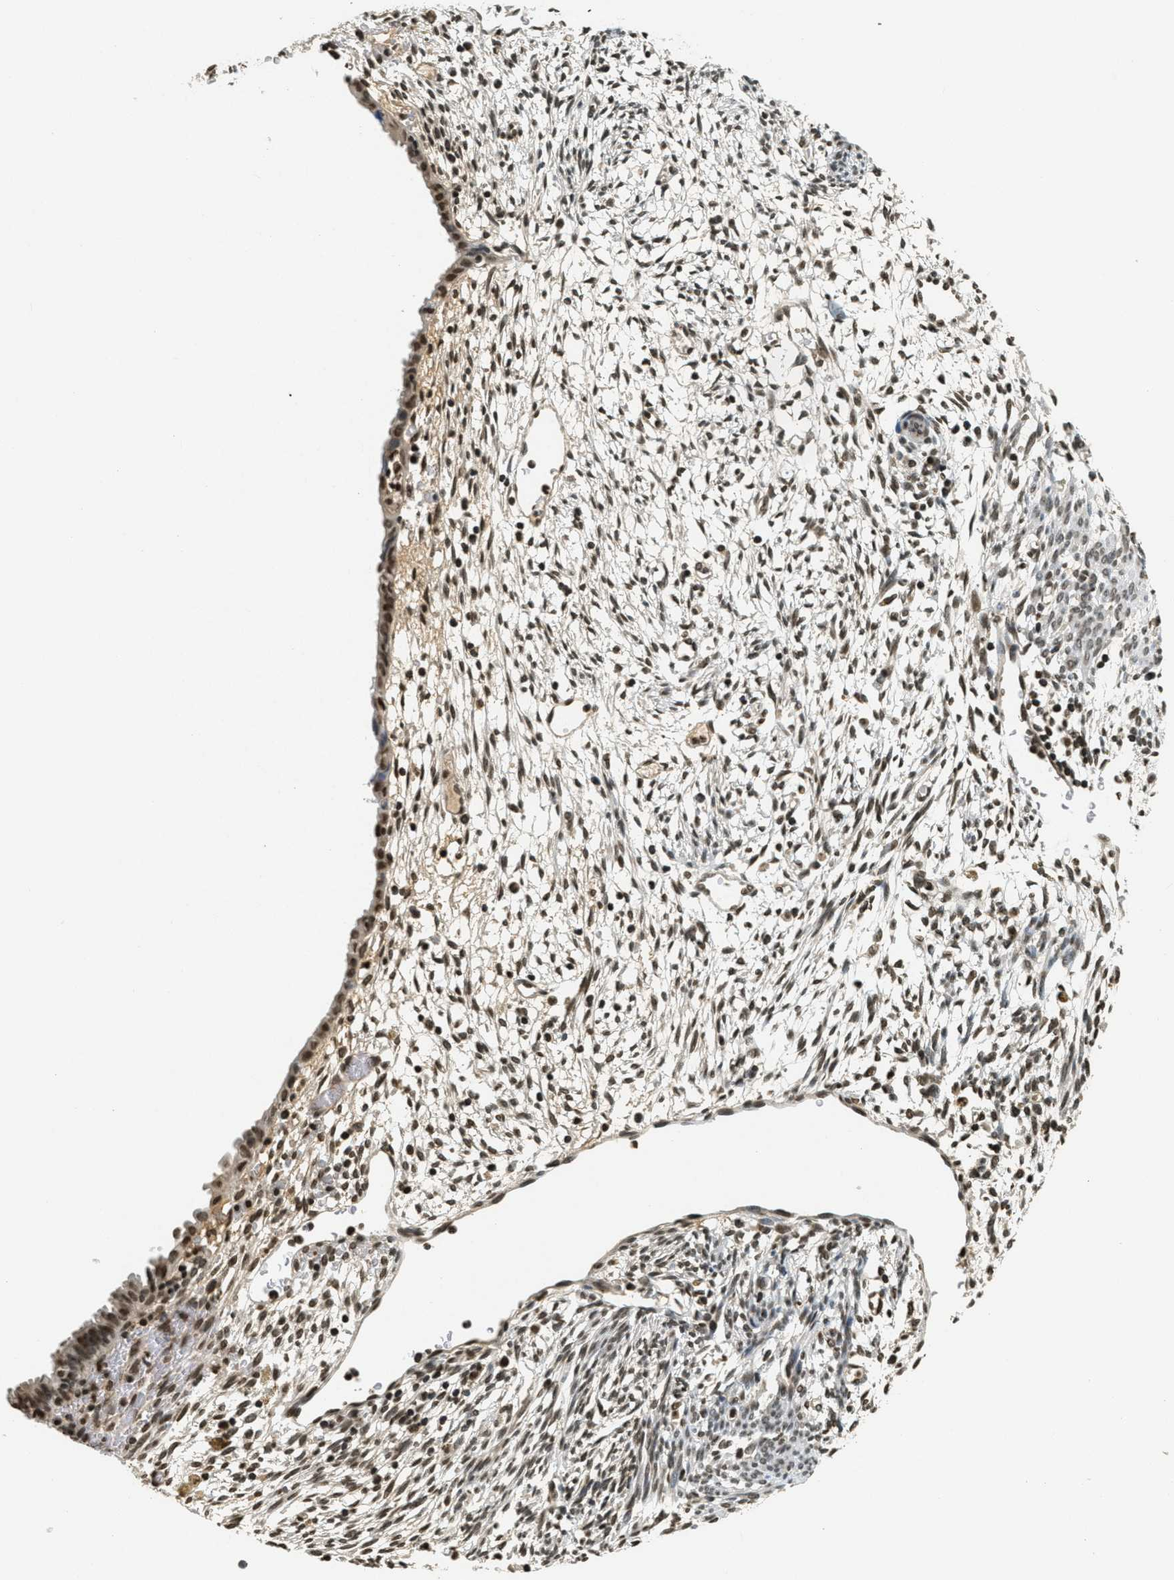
{"staining": {"intensity": "moderate", "quantity": "<25%", "location": "nuclear"}, "tissue": "endometrium", "cell_type": "Cells in endometrial stroma", "image_type": "normal", "snomed": [{"axis": "morphology", "description": "Normal tissue, NOS"}, {"axis": "morphology", "description": "Atrophy, NOS"}, {"axis": "topography", "description": "Uterus"}, {"axis": "topography", "description": "Endometrium"}], "caption": "About <25% of cells in endometrial stroma in normal human endometrium show moderate nuclear protein positivity as visualized by brown immunohistochemical staining.", "gene": "LDB2", "patient": {"sex": "female", "age": 68}}